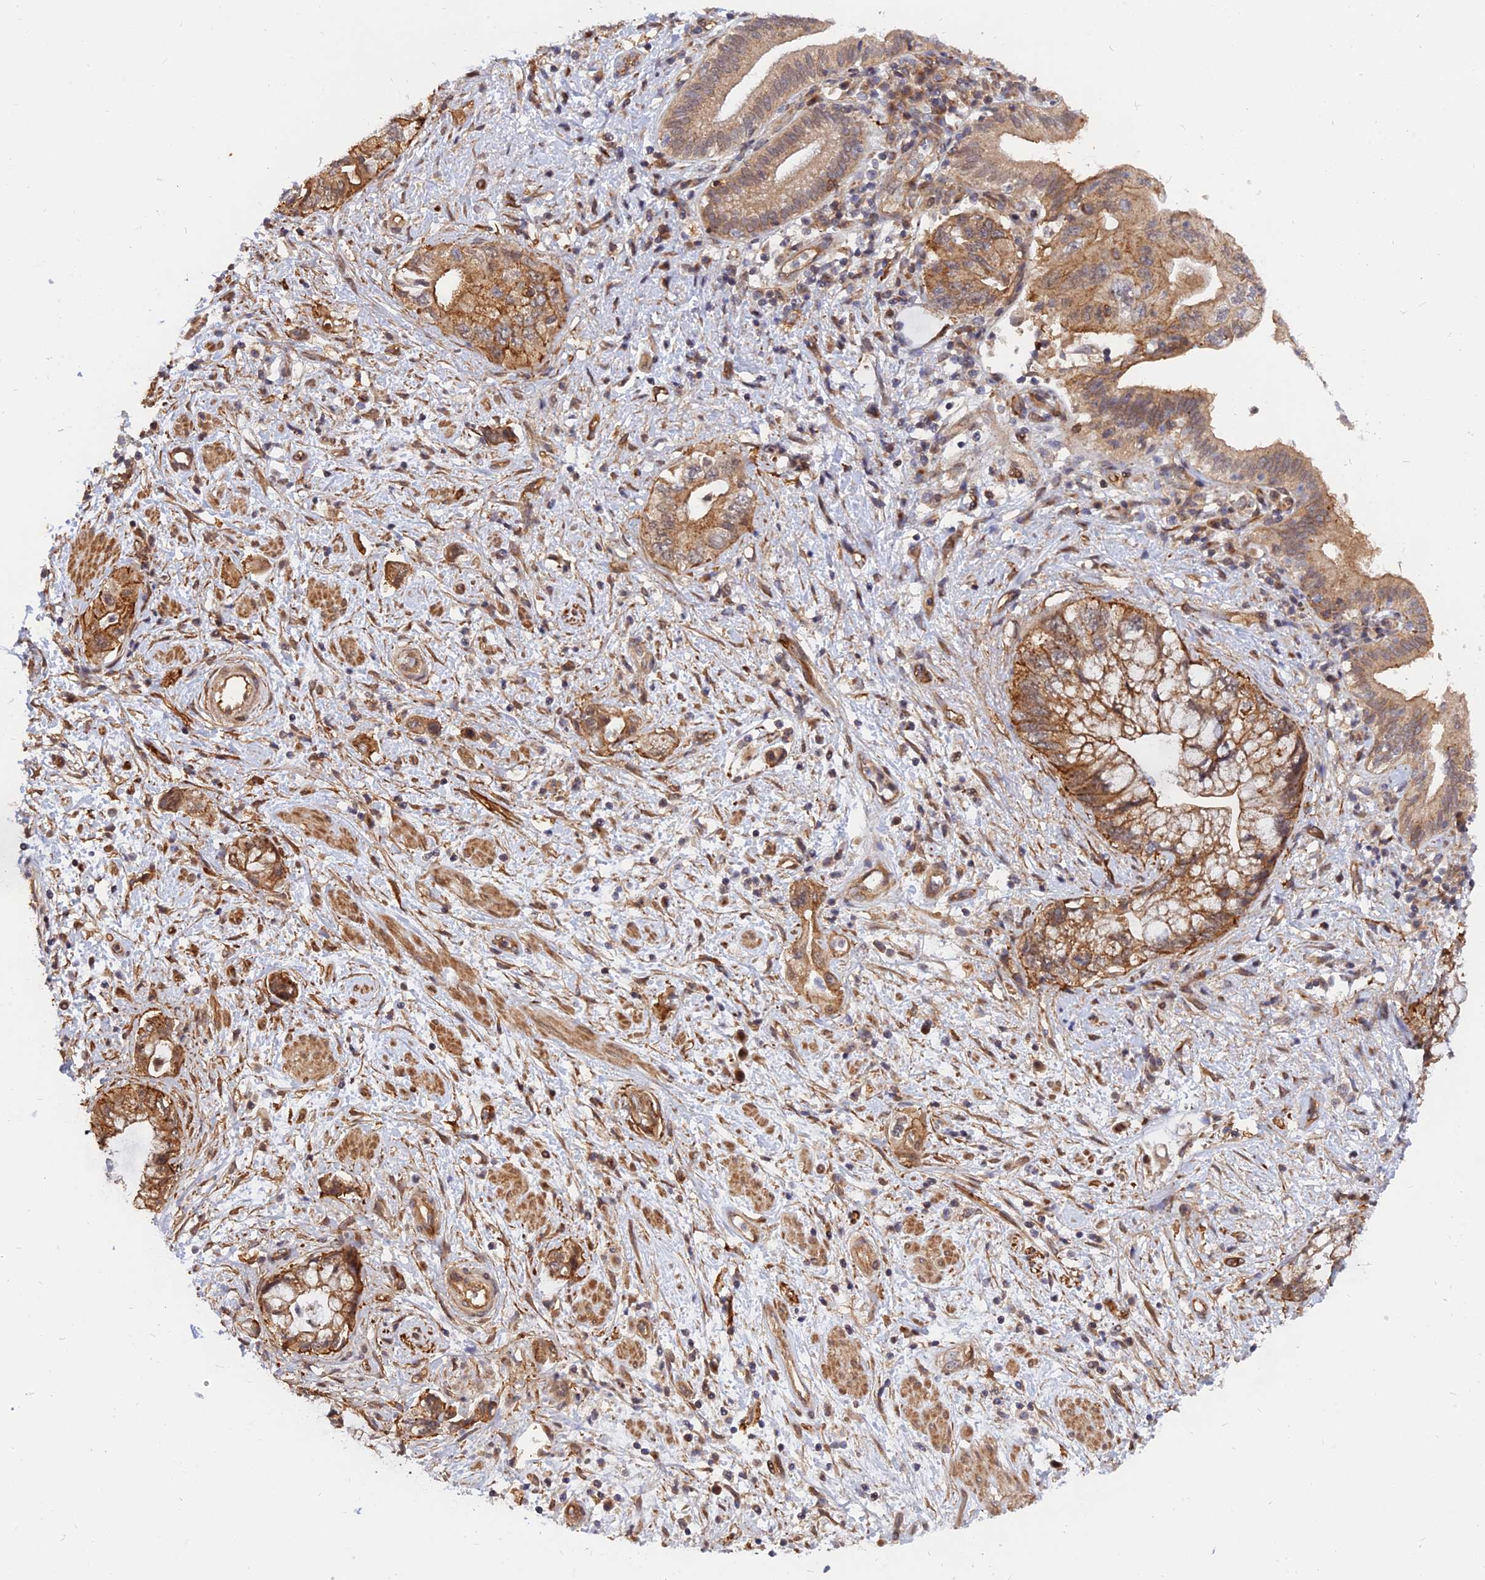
{"staining": {"intensity": "moderate", "quantity": ">75%", "location": "cytoplasmic/membranous"}, "tissue": "pancreatic cancer", "cell_type": "Tumor cells", "image_type": "cancer", "snomed": [{"axis": "morphology", "description": "Adenocarcinoma, NOS"}, {"axis": "topography", "description": "Pancreas"}], "caption": "Tumor cells show medium levels of moderate cytoplasmic/membranous positivity in approximately >75% of cells in pancreatic cancer (adenocarcinoma).", "gene": "WDR41", "patient": {"sex": "female", "age": 73}}